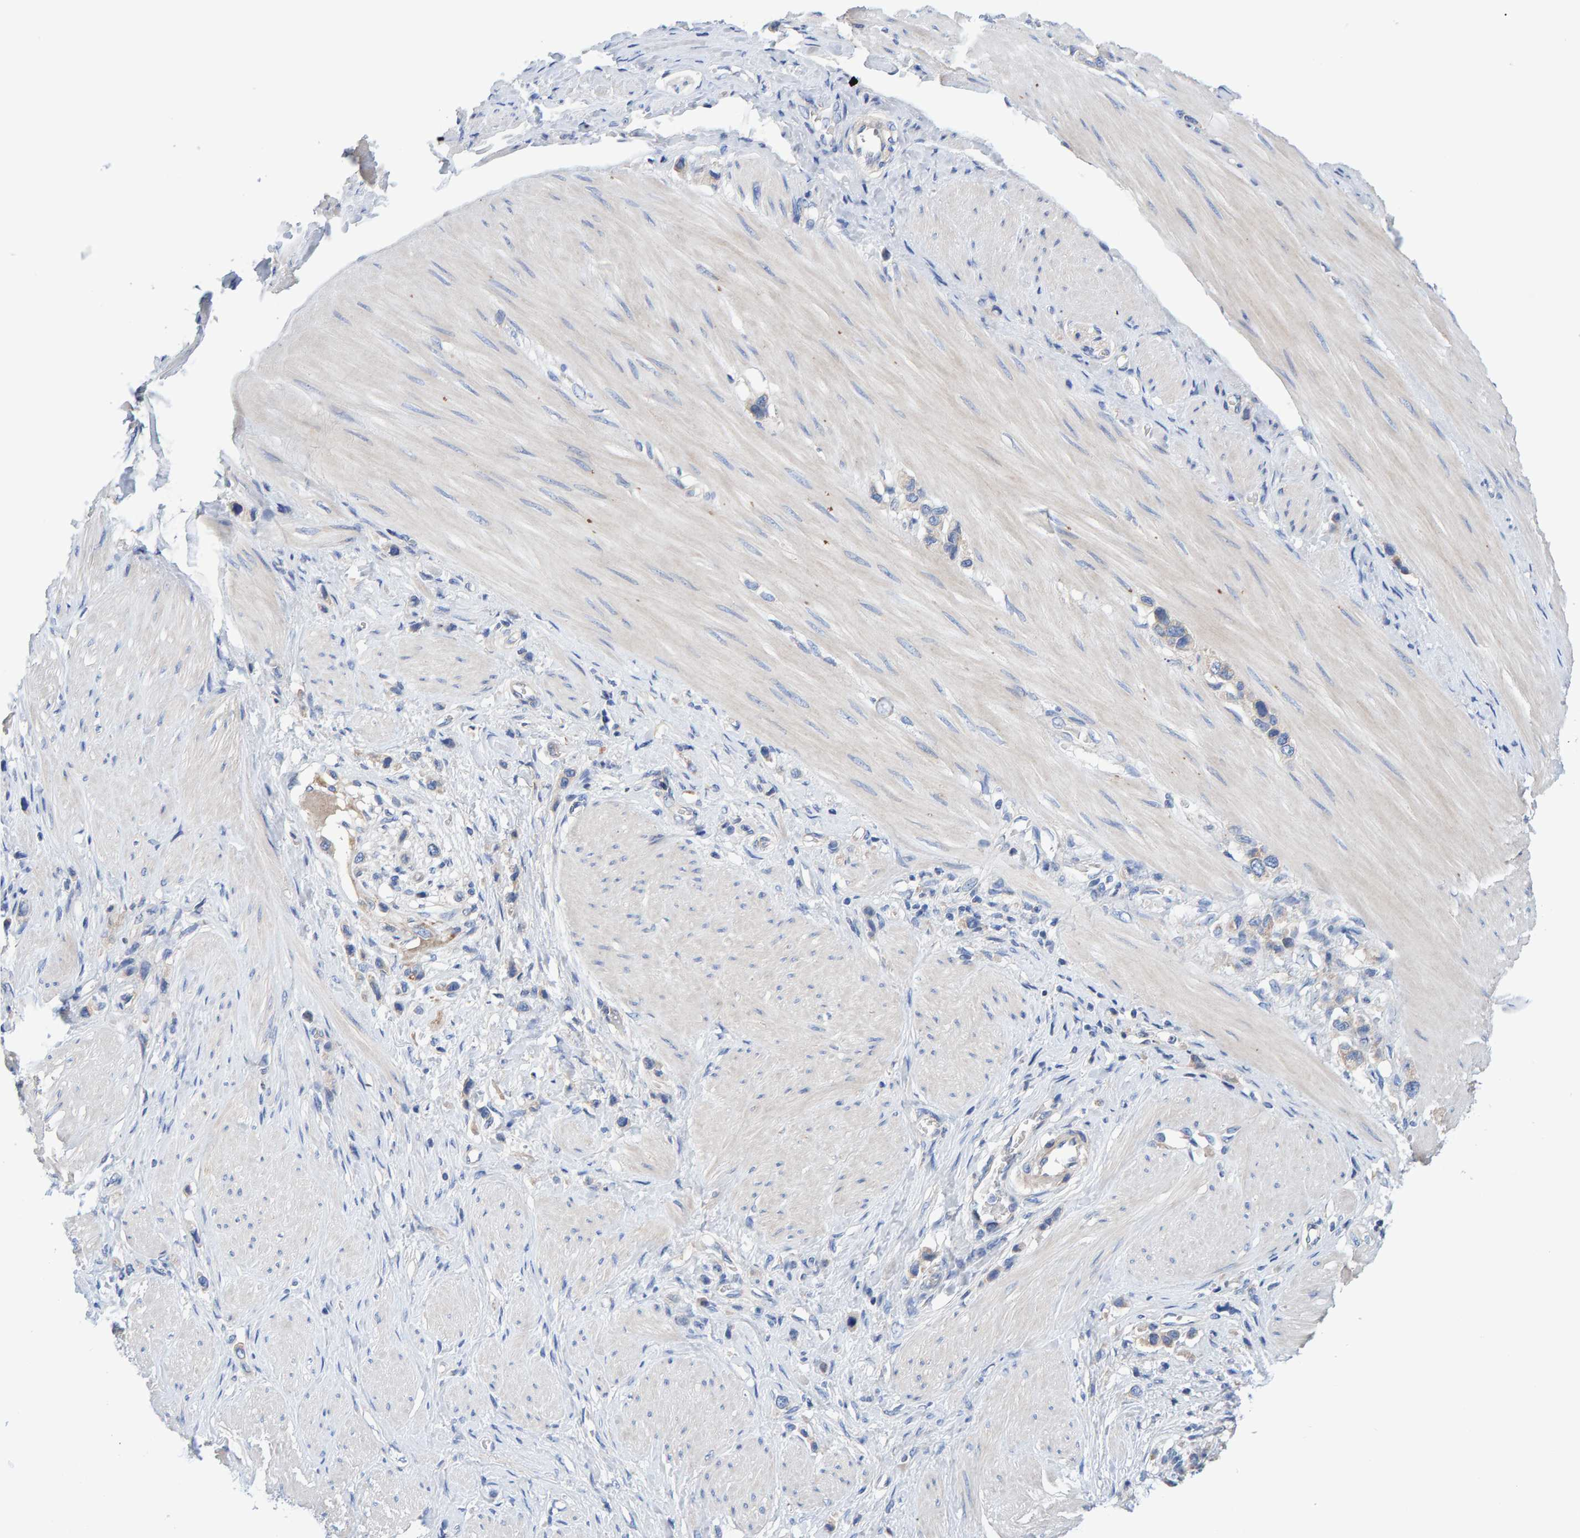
{"staining": {"intensity": "negative", "quantity": "none", "location": "none"}, "tissue": "stomach cancer", "cell_type": "Tumor cells", "image_type": "cancer", "snomed": [{"axis": "morphology", "description": "Adenocarcinoma, NOS"}, {"axis": "topography", "description": "Stomach"}], "caption": "A high-resolution micrograph shows IHC staining of adenocarcinoma (stomach), which displays no significant positivity in tumor cells. The staining was performed using DAB to visualize the protein expression in brown, while the nuclei were stained in blue with hematoxylin (Magnification: 20x).", "gene": "EFR3A", "patient": {"sex": "female", "age": 65}}